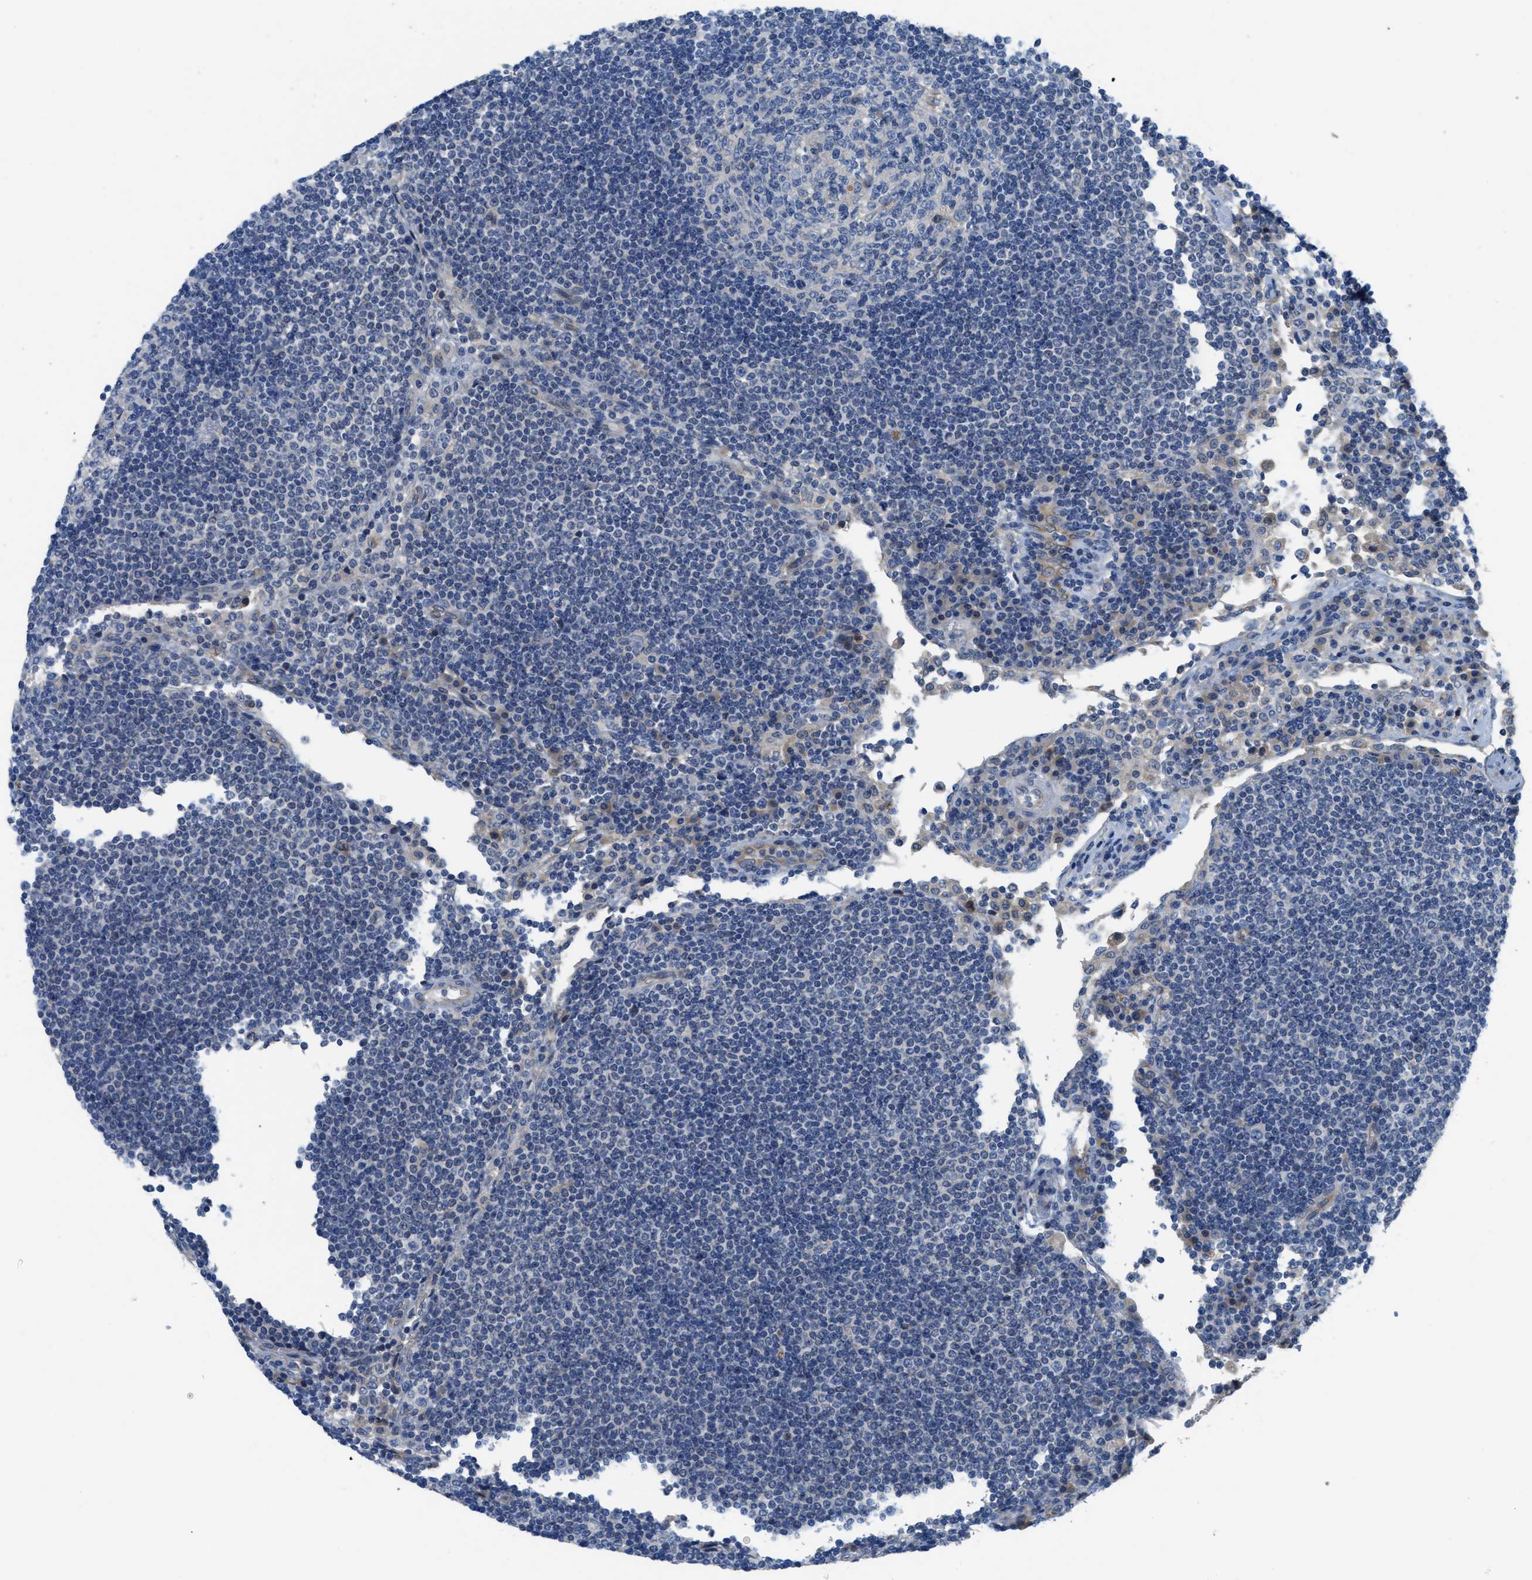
{"staining": {"intensity": "negative", "quantity": "none", "location": "none"}, "tissue": "lymph node", "cell_type": "Germinal center cells", "image_type": "normal", "snomed": [{"axis": "morphology", "description": "Normal tissue, NOS"}, {"axis": "topography", "description": "Lymph node"}], "caption": "The photomicrograph demonstrates no staining of germinal center cells in unremarkable lymph node. (DAB (3,3'-diaminobenzidine) immunohistochemistry visualized using brightfield microscopy, high magnification).", "gene": "PGR", "patient": {"sex": "female", "age": 53}}